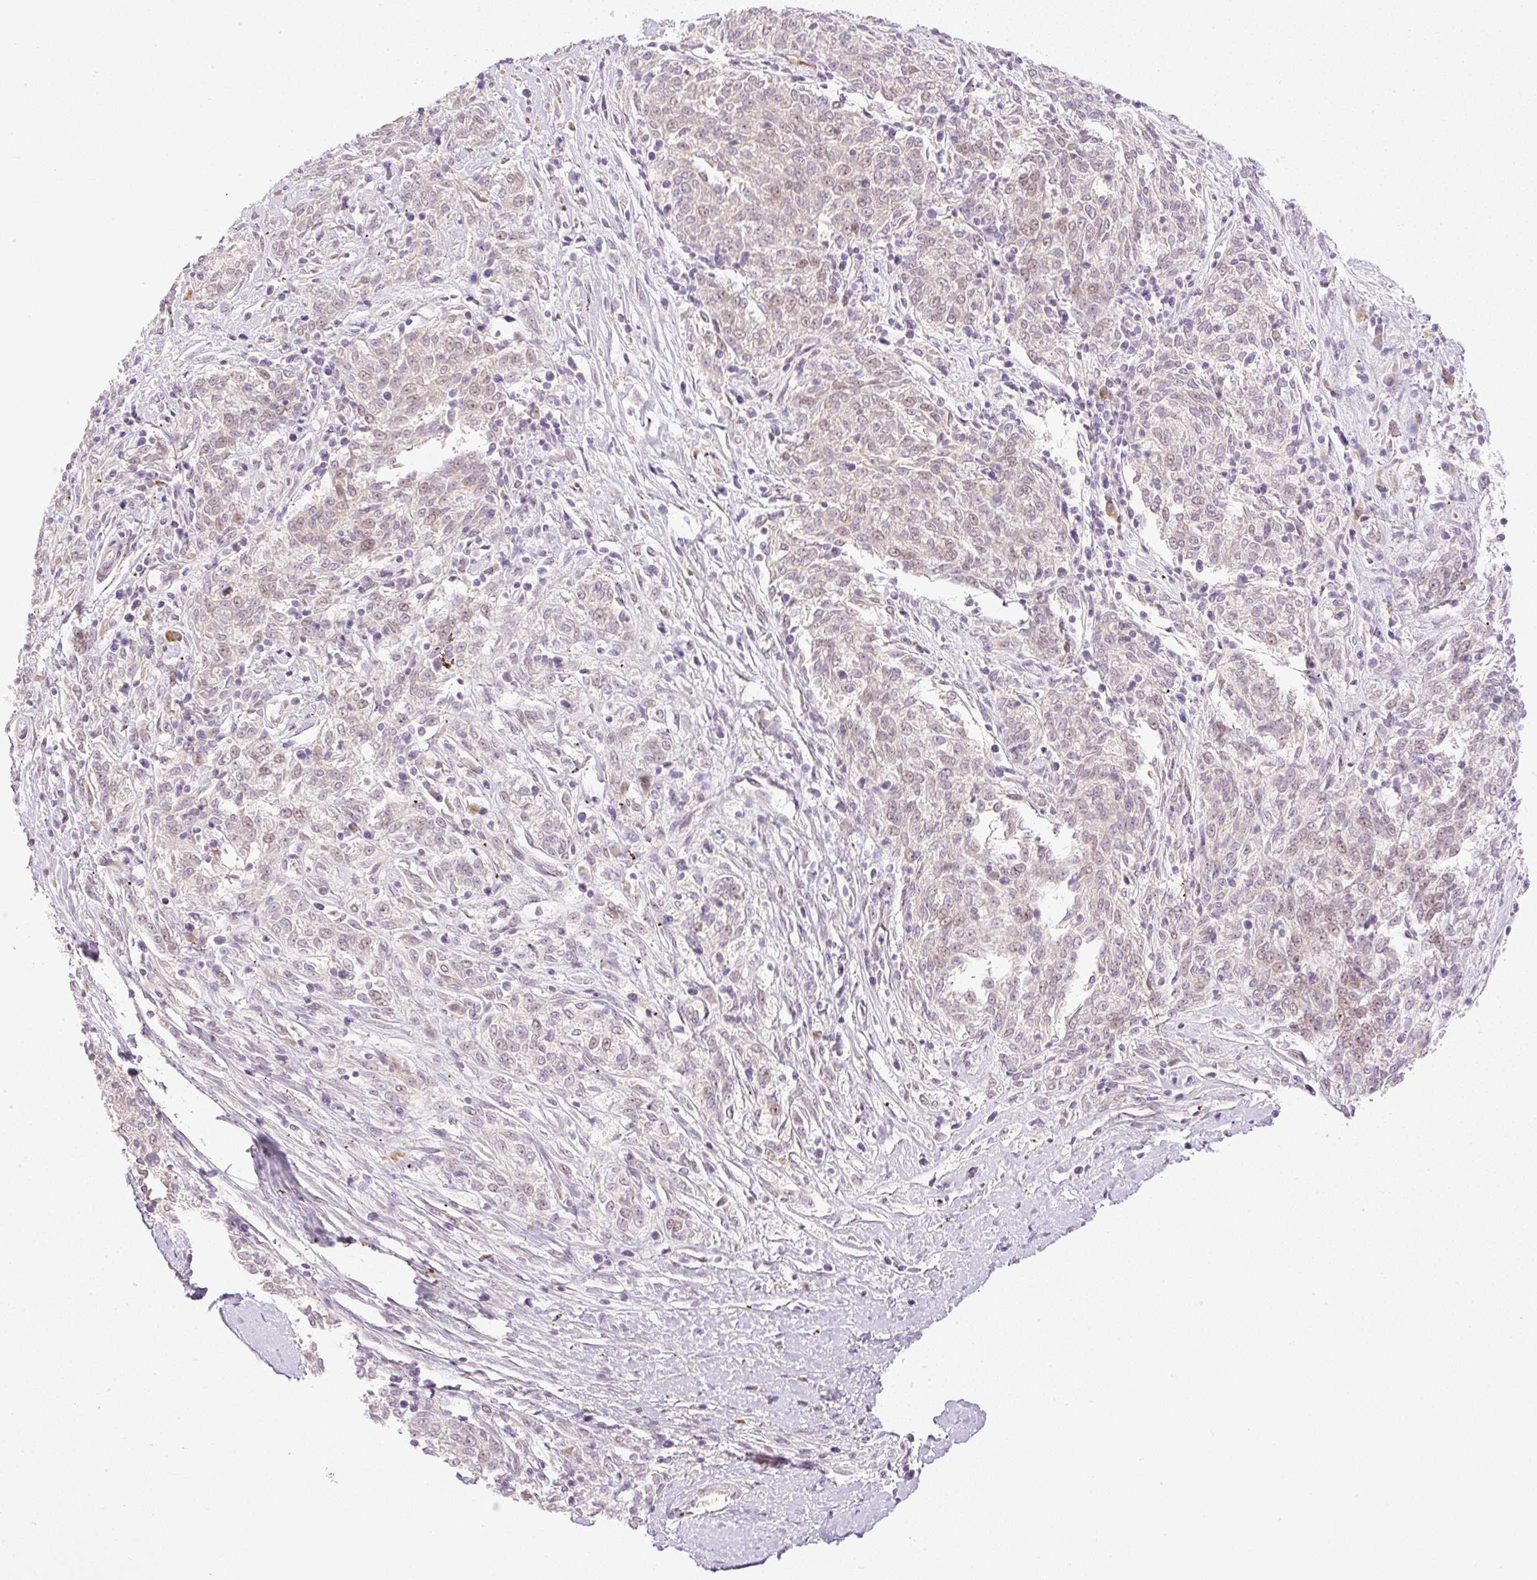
{"staining": {"intensity": "weak", "quantity": "25%-75%", "location": "nuclear"}, "tissue": "melanoma", "cell_type": "Tumor cells", "image_type": "cancer", "snomed": [{"axis": "morphology", "description": "Malignant melanoma, NOS"}, {"axis": "topography", "description": "Skin"}], "caption": "Protein staining shows weak nuclear staining in about 25%-75% of tumor cells in malignant melanoma.", "gene": "AAR2", "patient": {"sex": "female", "age": 72}}